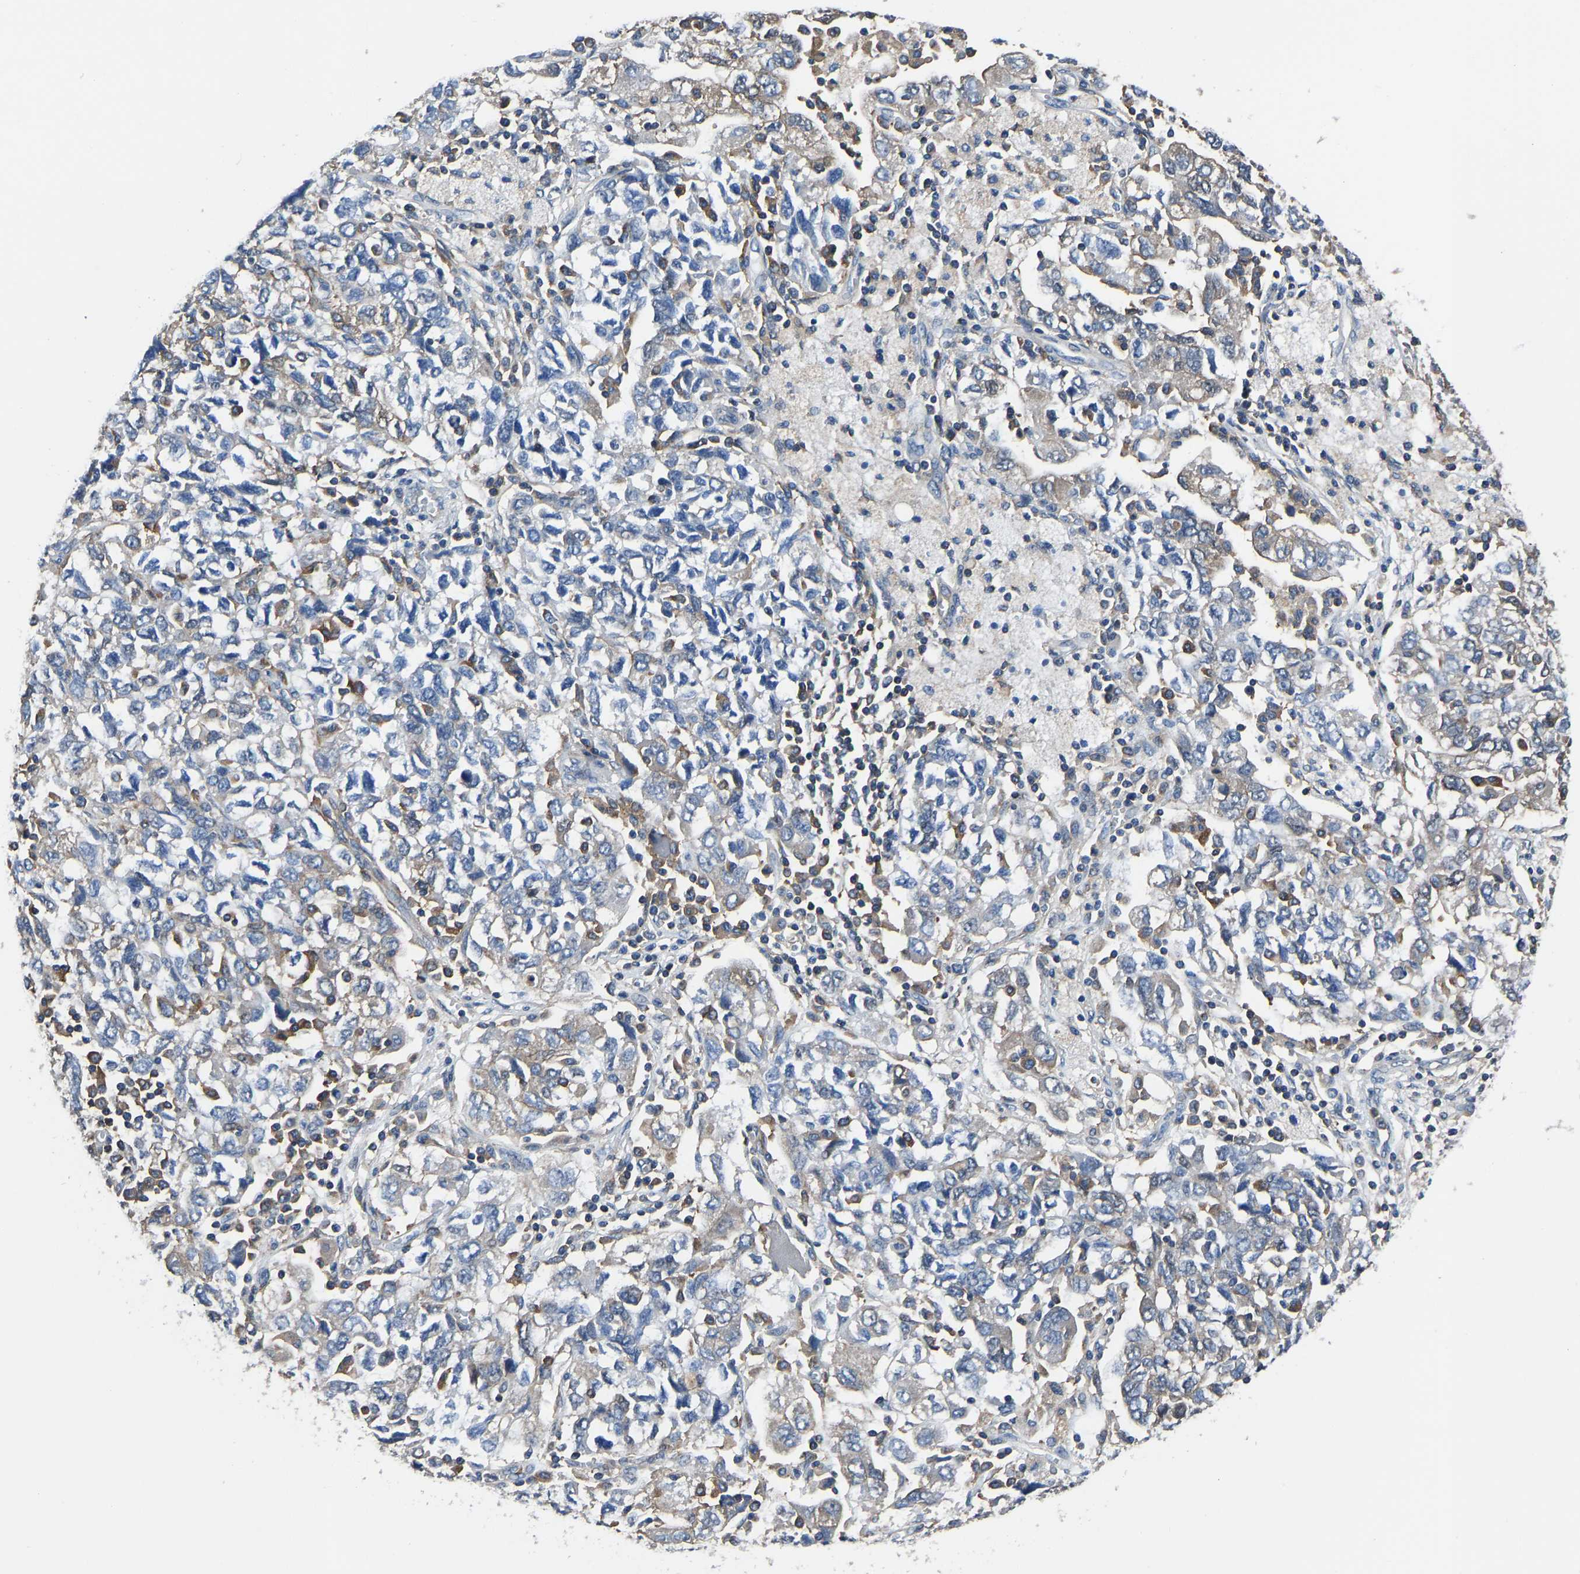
{"staining": {"intensity": "weak", "quantity": "<25%", "location": "cytoplasmic/membranous"}, "tissue": "ovarian cancer", "cell_type": "Tumor cells", "image_type": "cancer", "snomed": [{"axis": "morphology", "description": "Carcinoma, NOS"}, {"axis": "morphology", "description": "Cystadenocarcinoma, serous, NOS"}, {"axis": "topography", "description": "Ovary"}], "caption": "Immunohistochemistry of human ovarian cancer (serous cystadenocarcinoma) displays no staining in tumor cells.", "gene": "PRKAR1A", "patient": {"sex": "female", "age": 69}}